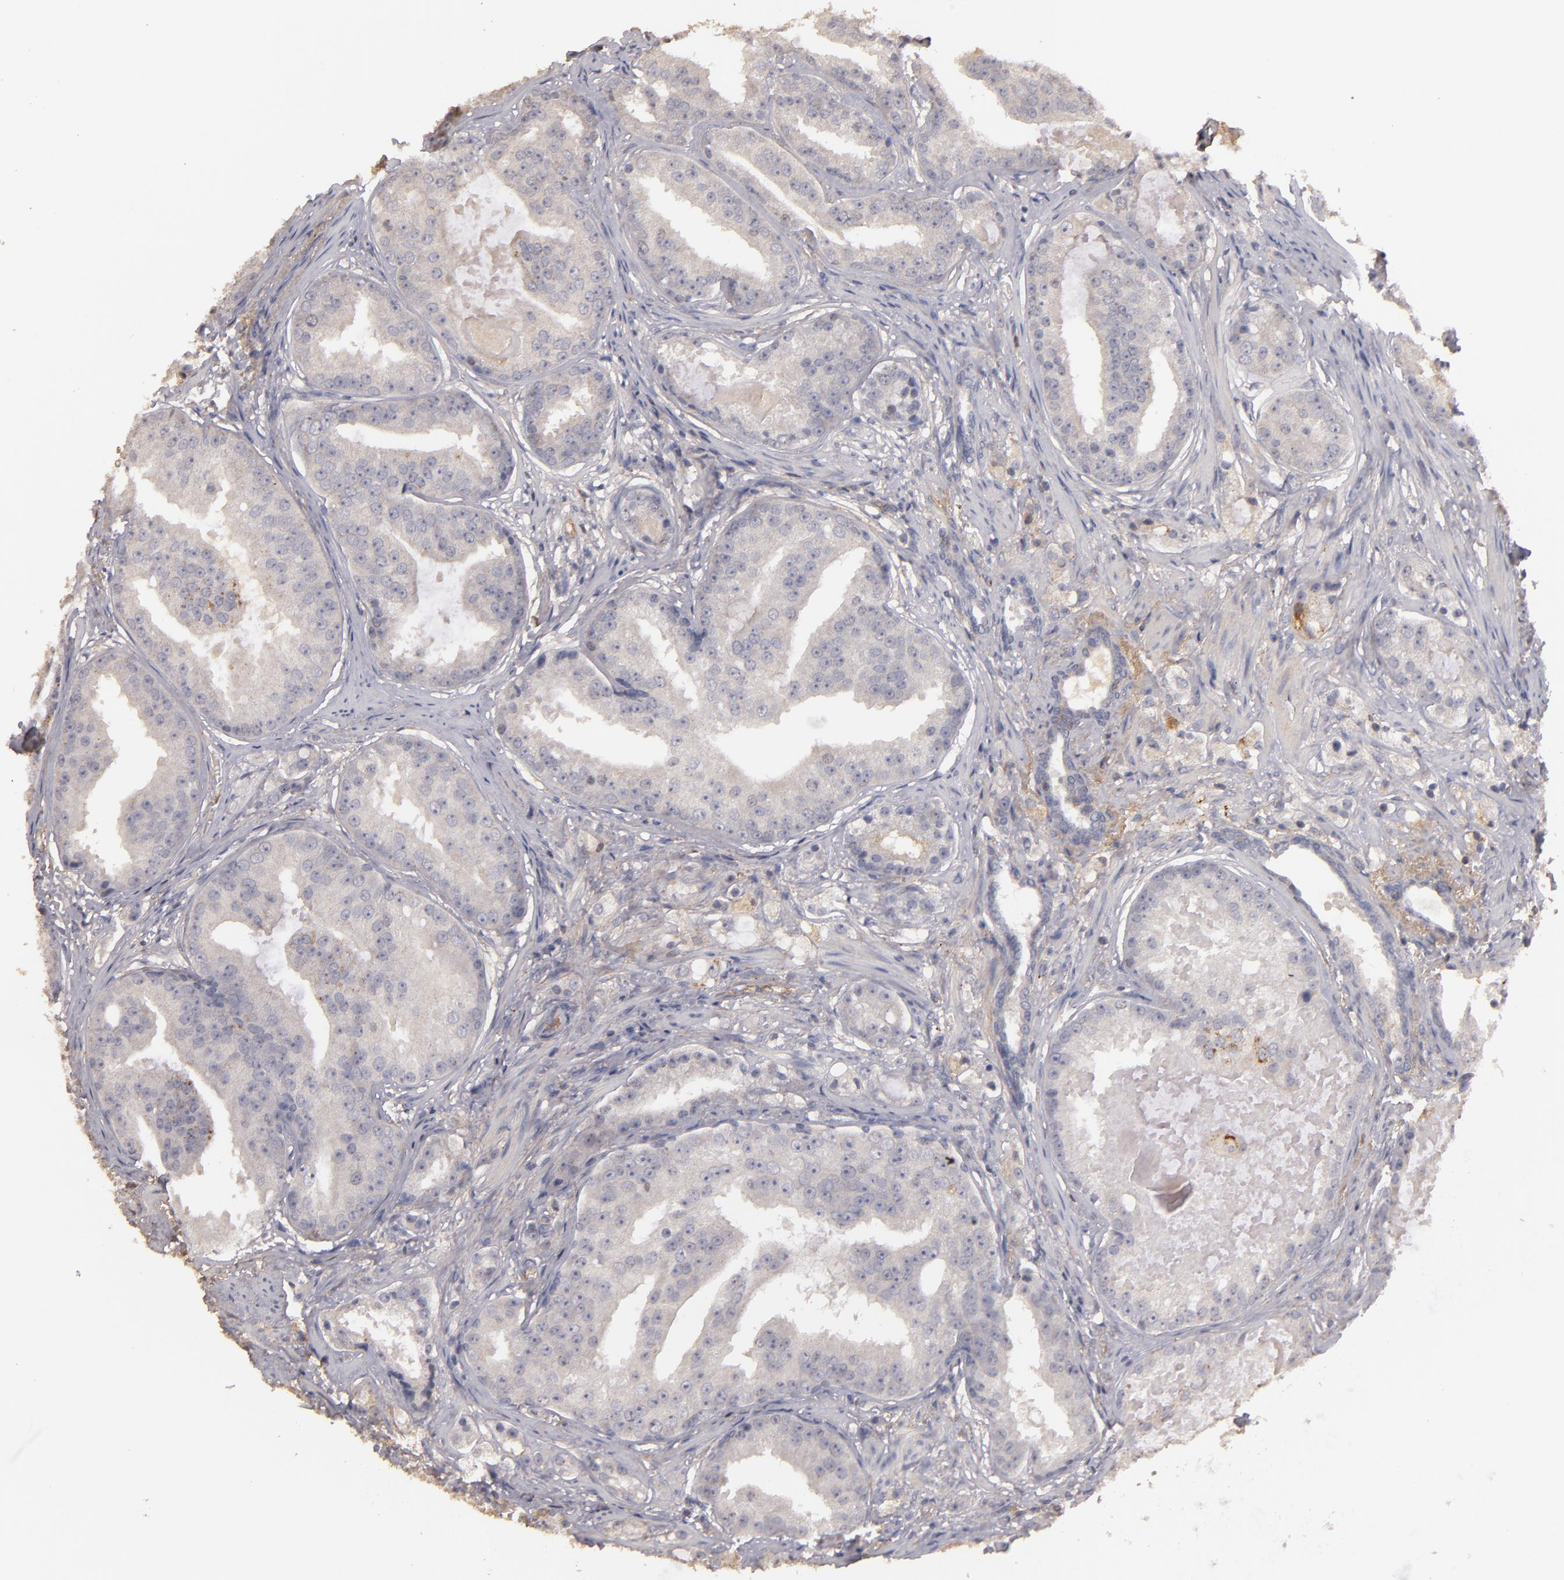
{"staining": {"intensity": "negative", "quantity": "none", "location": "none"}, "tissue": "prostate cancer", "cell_type": "Tumor cells", "image_type": "cancer", "snomed": [{"axis": "morphology", "description": "Adenocarcinoma, High grade"}, {"axis": "topography", "description": "Prostate"}], "caption": "Histopathology image shows no significant protein staining in tumor cells of prostate adenocarcinoma (high-grade).", "gene": "MBL2", "patient": {"sex": "male", "age": 68}}